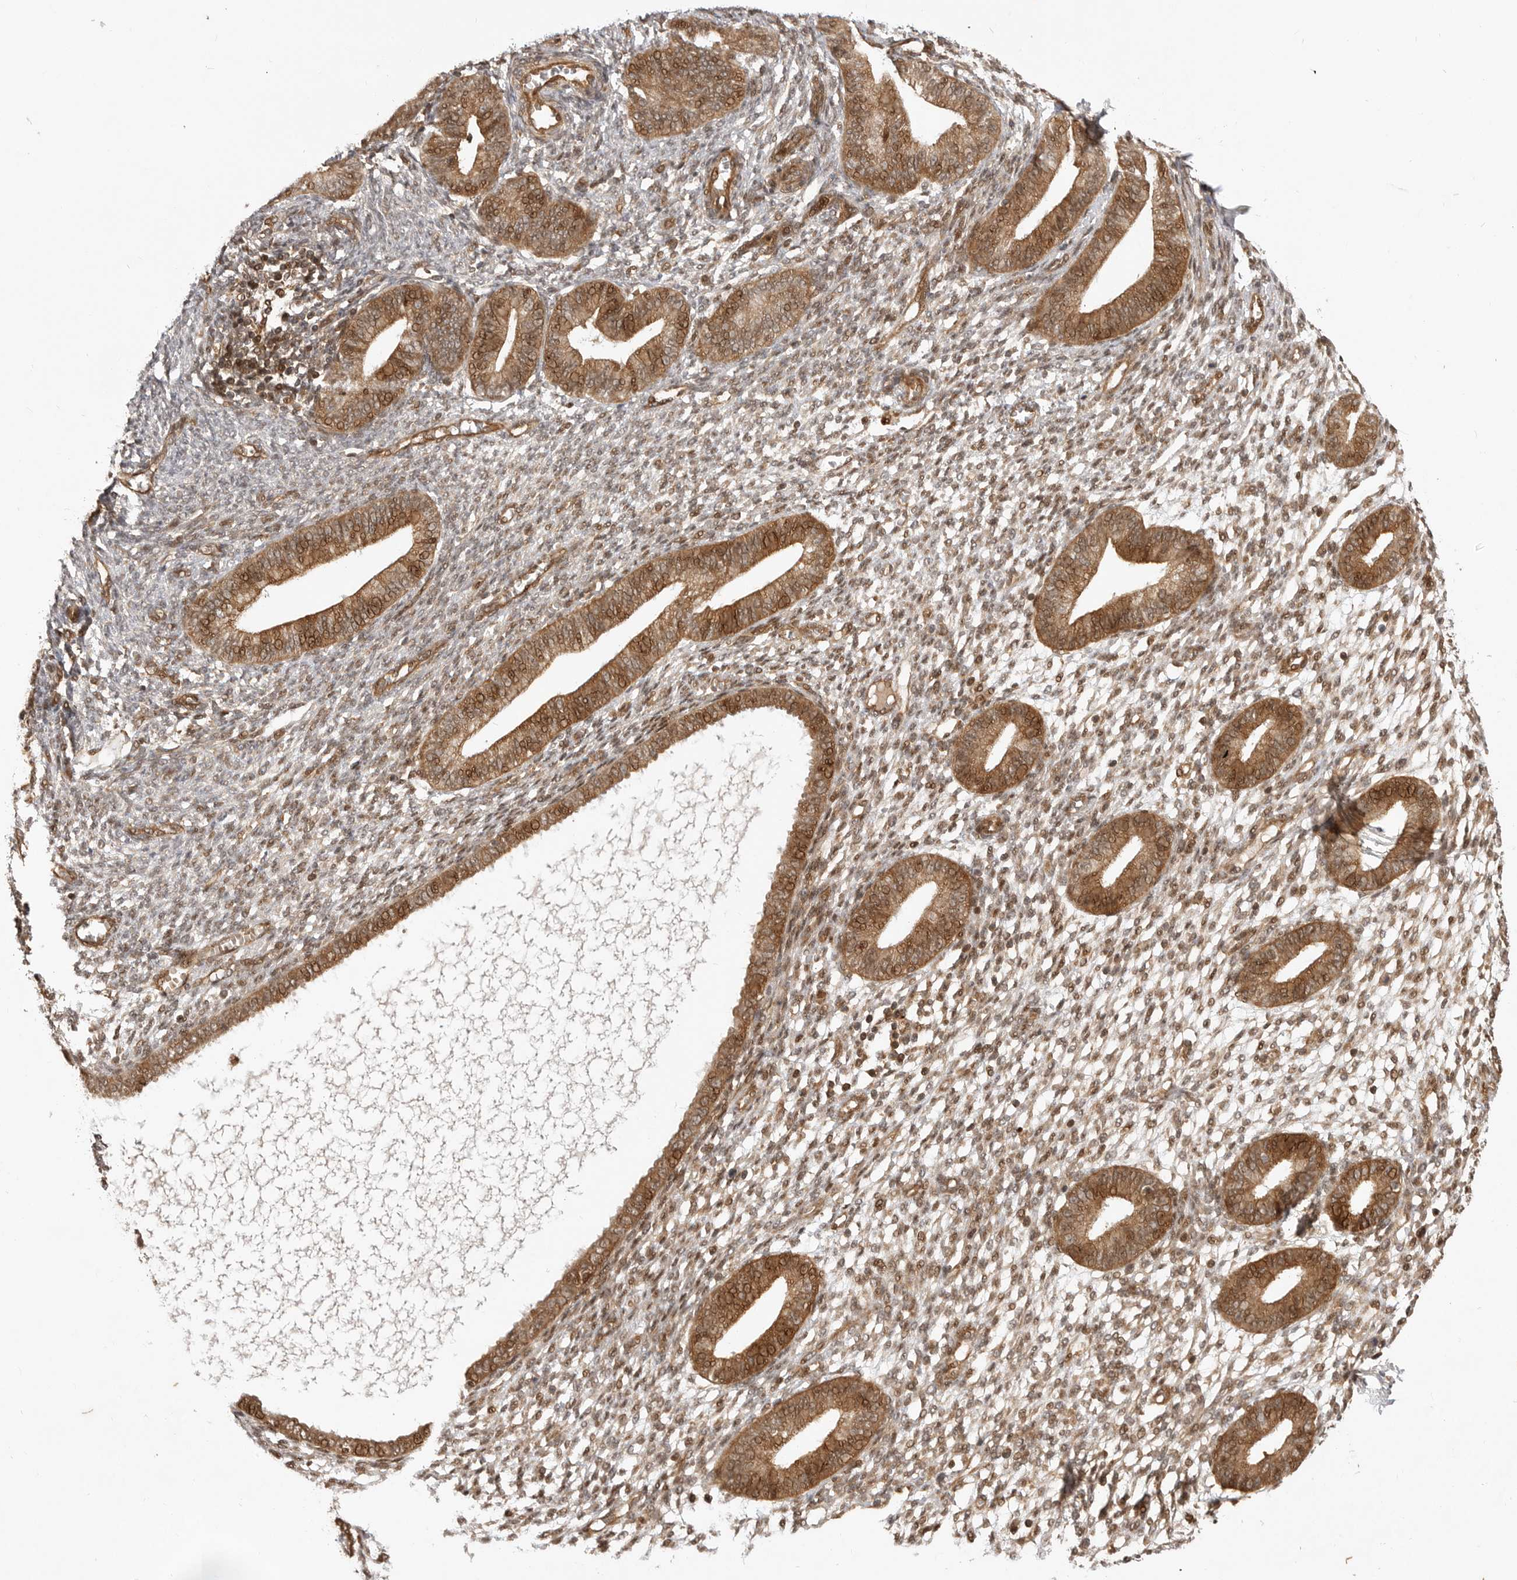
{"staining": {"intensity": "moderate", "quantity": ">75%", "location": "nuclear"}, "tissue": "endometrium", "cell_type": "Cells in endometrial stroma", "image_type": "normal", "snomed": [{"axis": "morphology", "description": "Normal tissue, NOS"}, {"axis": "topography", "description": "Endometrium"}], "caption": "Immunohistochemical staining of benign endometrium demonstrates medium levels of moderate nuclear positivity in approximately >75% of cells in endometrial stroma.", "gene": "ADPRS", "patient": {"sex": "female", "age": 46}}